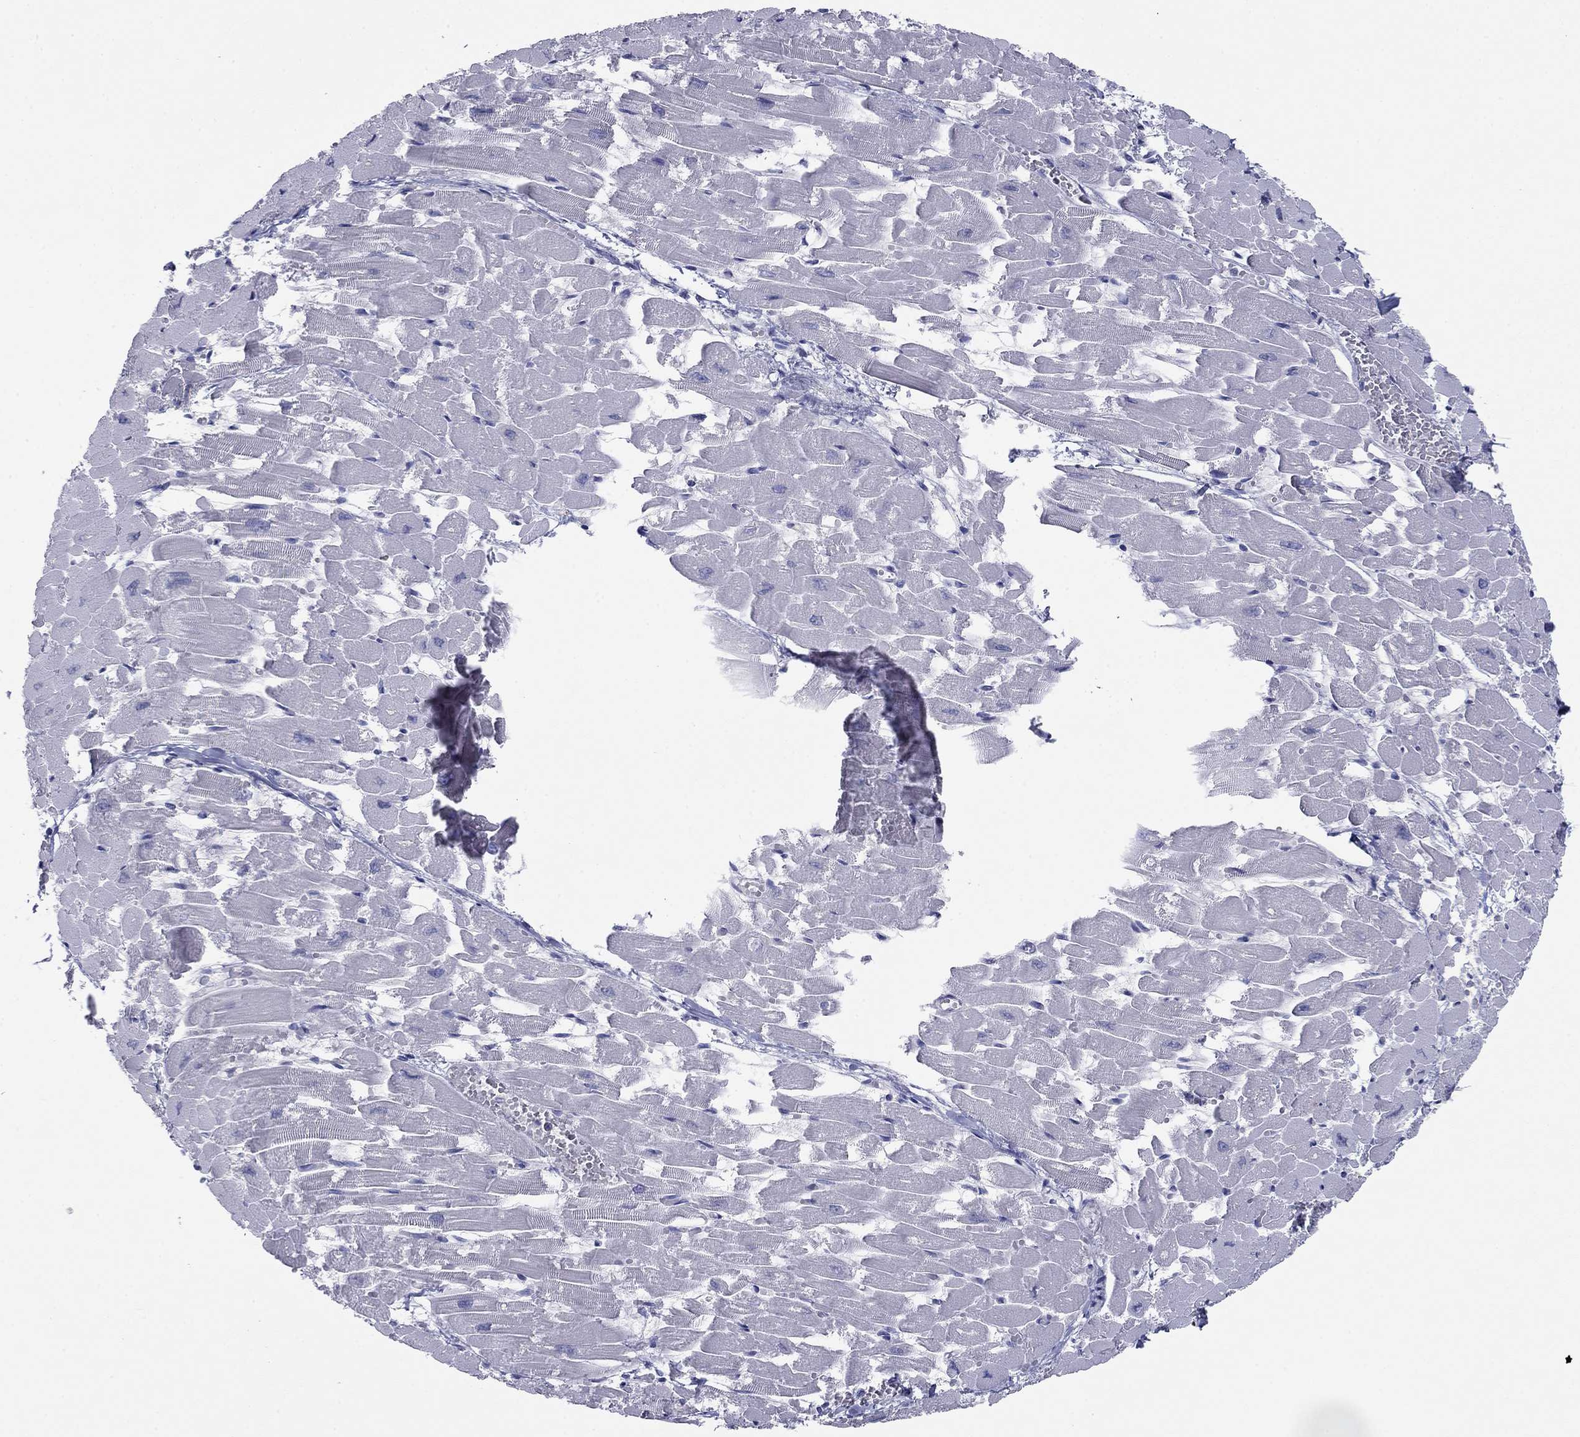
{"staining": {"intensity": "negative", "quantity": "none", "location": "none"}, "tissue": "heart muscle", "cell_type": "Cardiomyocytes", "image_type": "normal", "snomed": [{"axis": "morphology", "description": "Normal tissue, NOS"}, {"axis": "topography", "description": "Heart"}], "caption": "Immunohistochemistry histopathology image of normal human heart muscle stained for a protein (brown), which demonstrates no expression in cardiomyocytes.", "gene": "PLS1", "patient": {"sex": "female", "age": 52}}